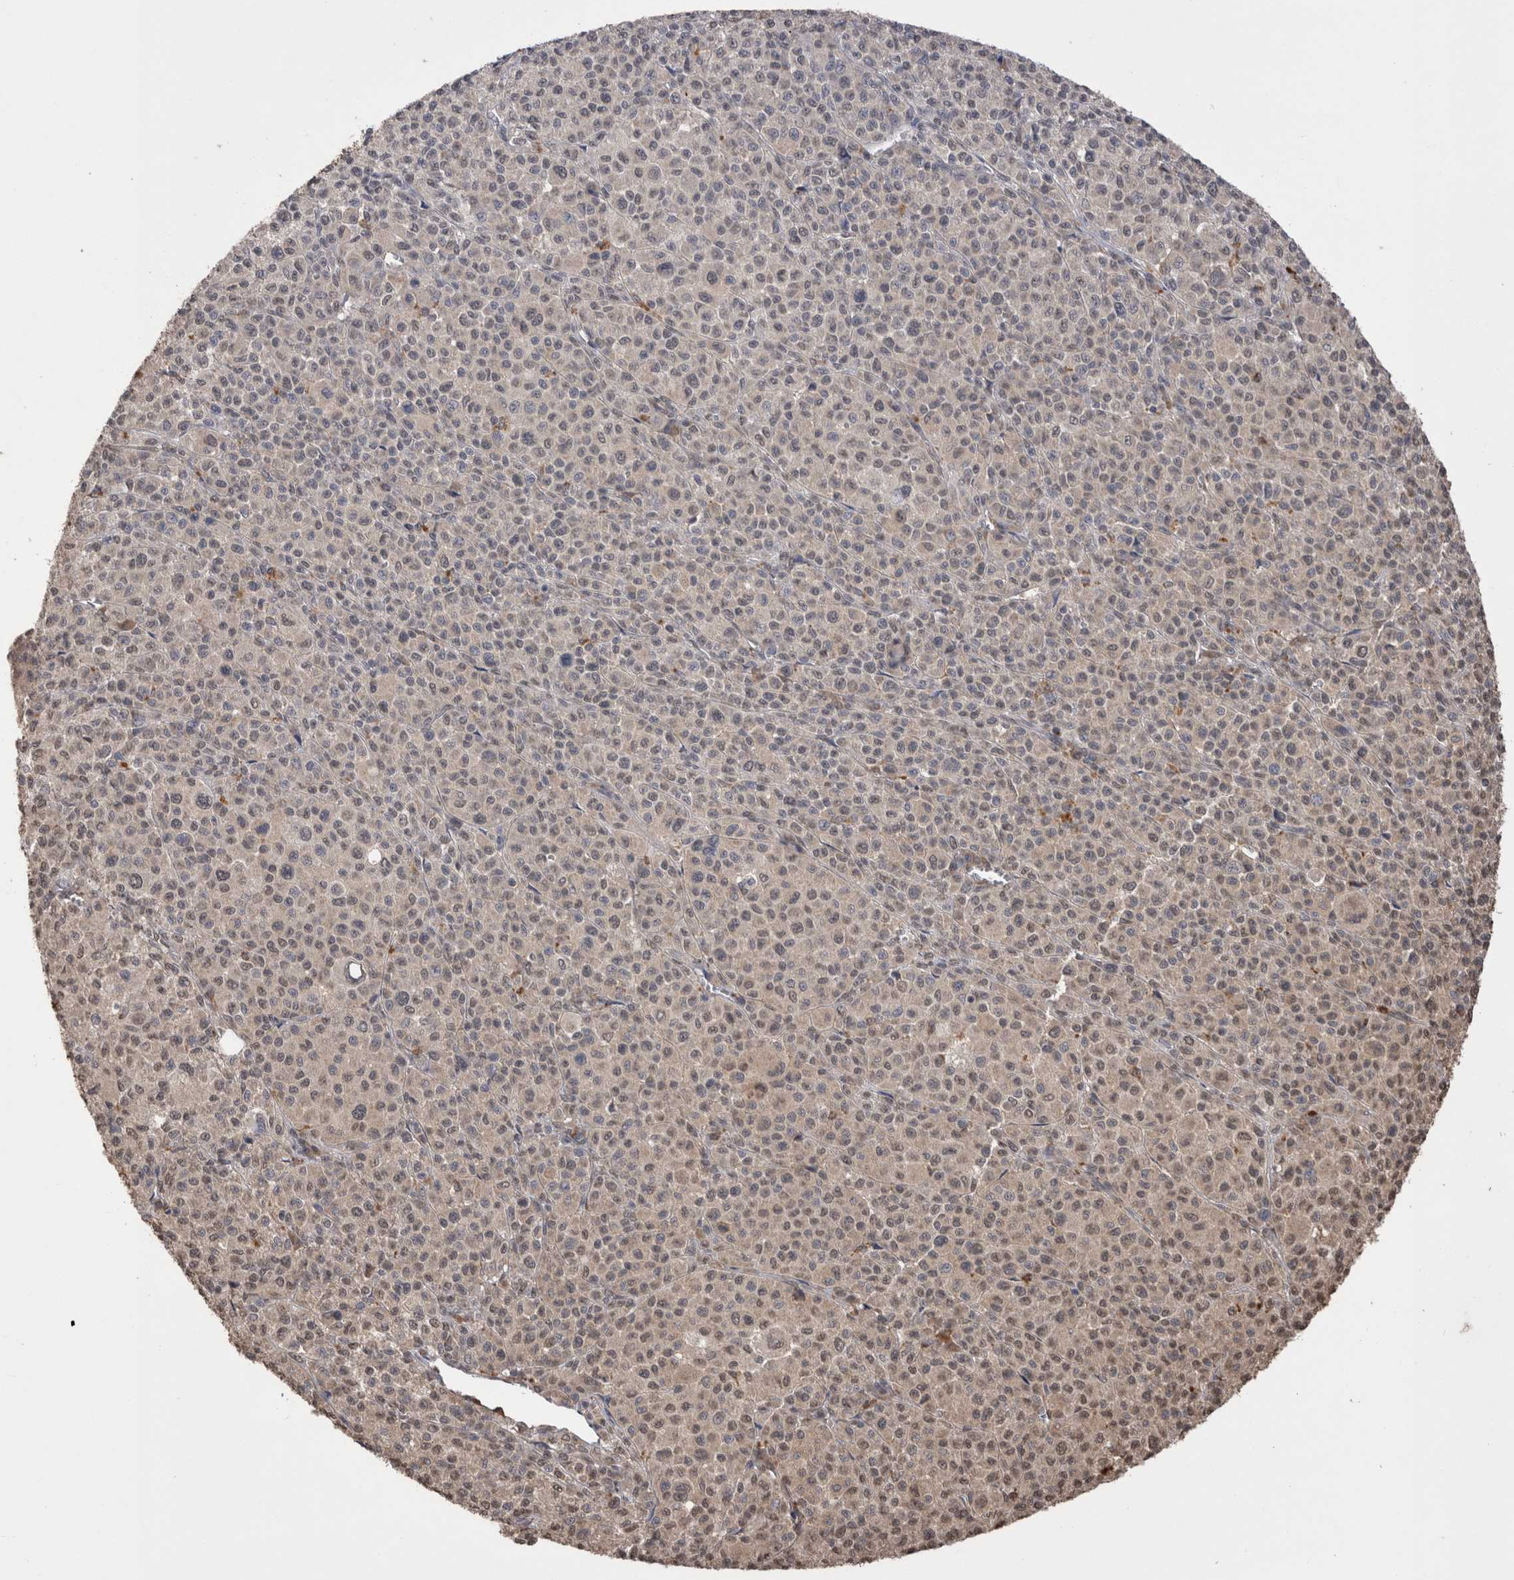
{"staining": {"intensity": "weak", "quantity": "<25%", "location": "nuclear"}, "tissue": "melanoma", "cell_type": "Tumor cells", "image_type": "cancer", "snomed": [{"axis": "morphology", "description": "Malignant melanoma, Metastatic site"}, {"axis": "topography", "description": "Skin"}], "caption": "An immunohistochemistry (IHC) micrograph of melanoma is shown. There is no staining in tumor cells of melanoma. The staining was performed using DAB to visualize the protein expression in brown, while the nuclei were stained in blue with hematoxylin (Magnification: 20x).", "gene": "GRK5", "patient": {"sex": "female", "age": 74}}